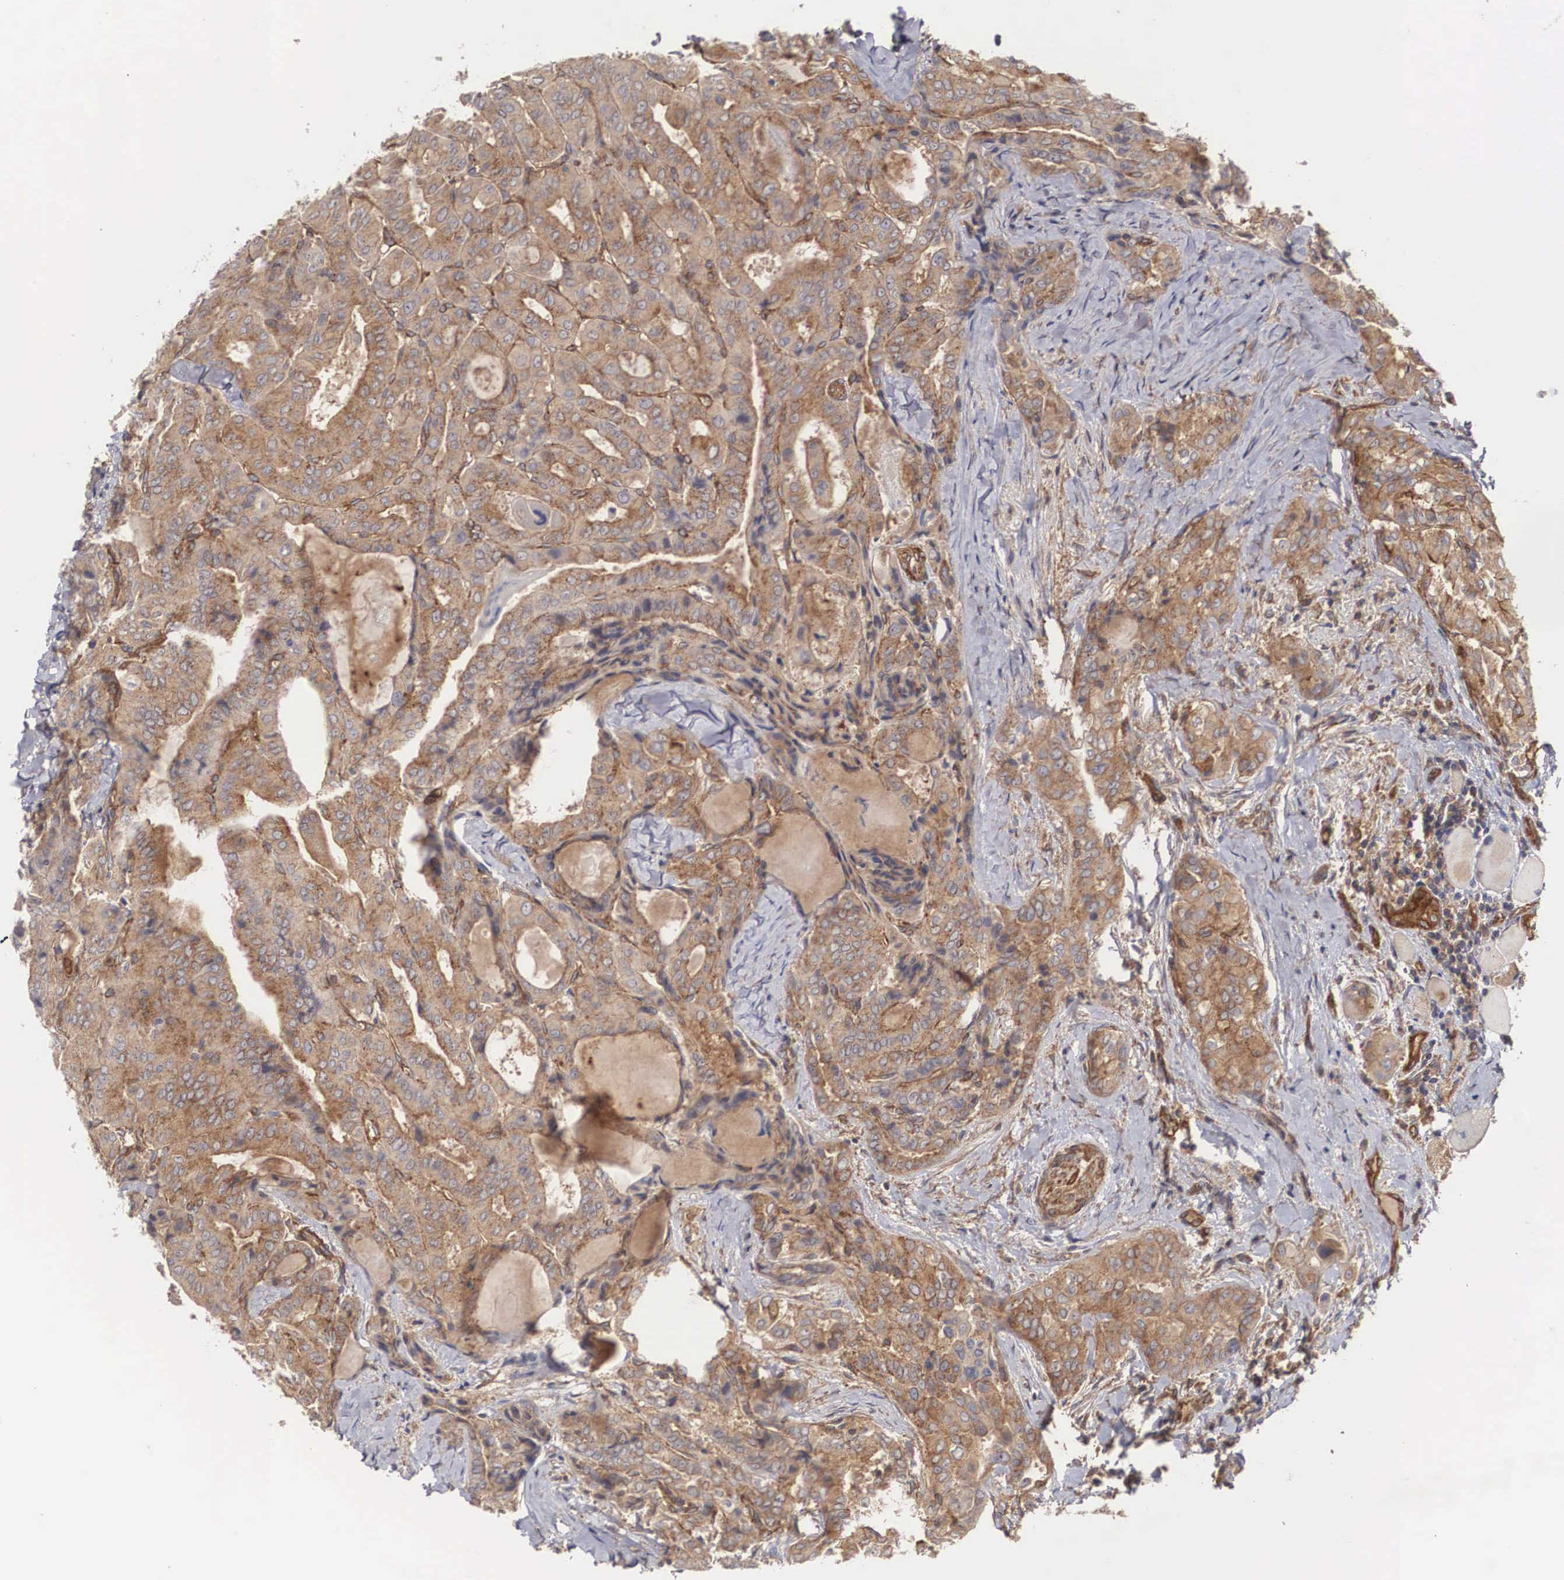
{"staining": {"intensity": "moderate", "quantity": ">75%", "location": "cytoplasmic/membranous"}, "tissue": "thyroid cancer", "cell_type": "Tumor cells", "image_type": "cancer", "snomed": [{"axis": "morphology", "description": "Papillary adenocarcinoma, NOS"}, {"axis": "topography", "description": "Thyroid gland"}], "caption": "Thyroid cancer stained with a brown dye exhibits moderate cytoplasmic/membranous positive positivity in about >75% of tumor cells.", "gene": "ARMCX4", "patient": {"sex": "female", "age": 71}}